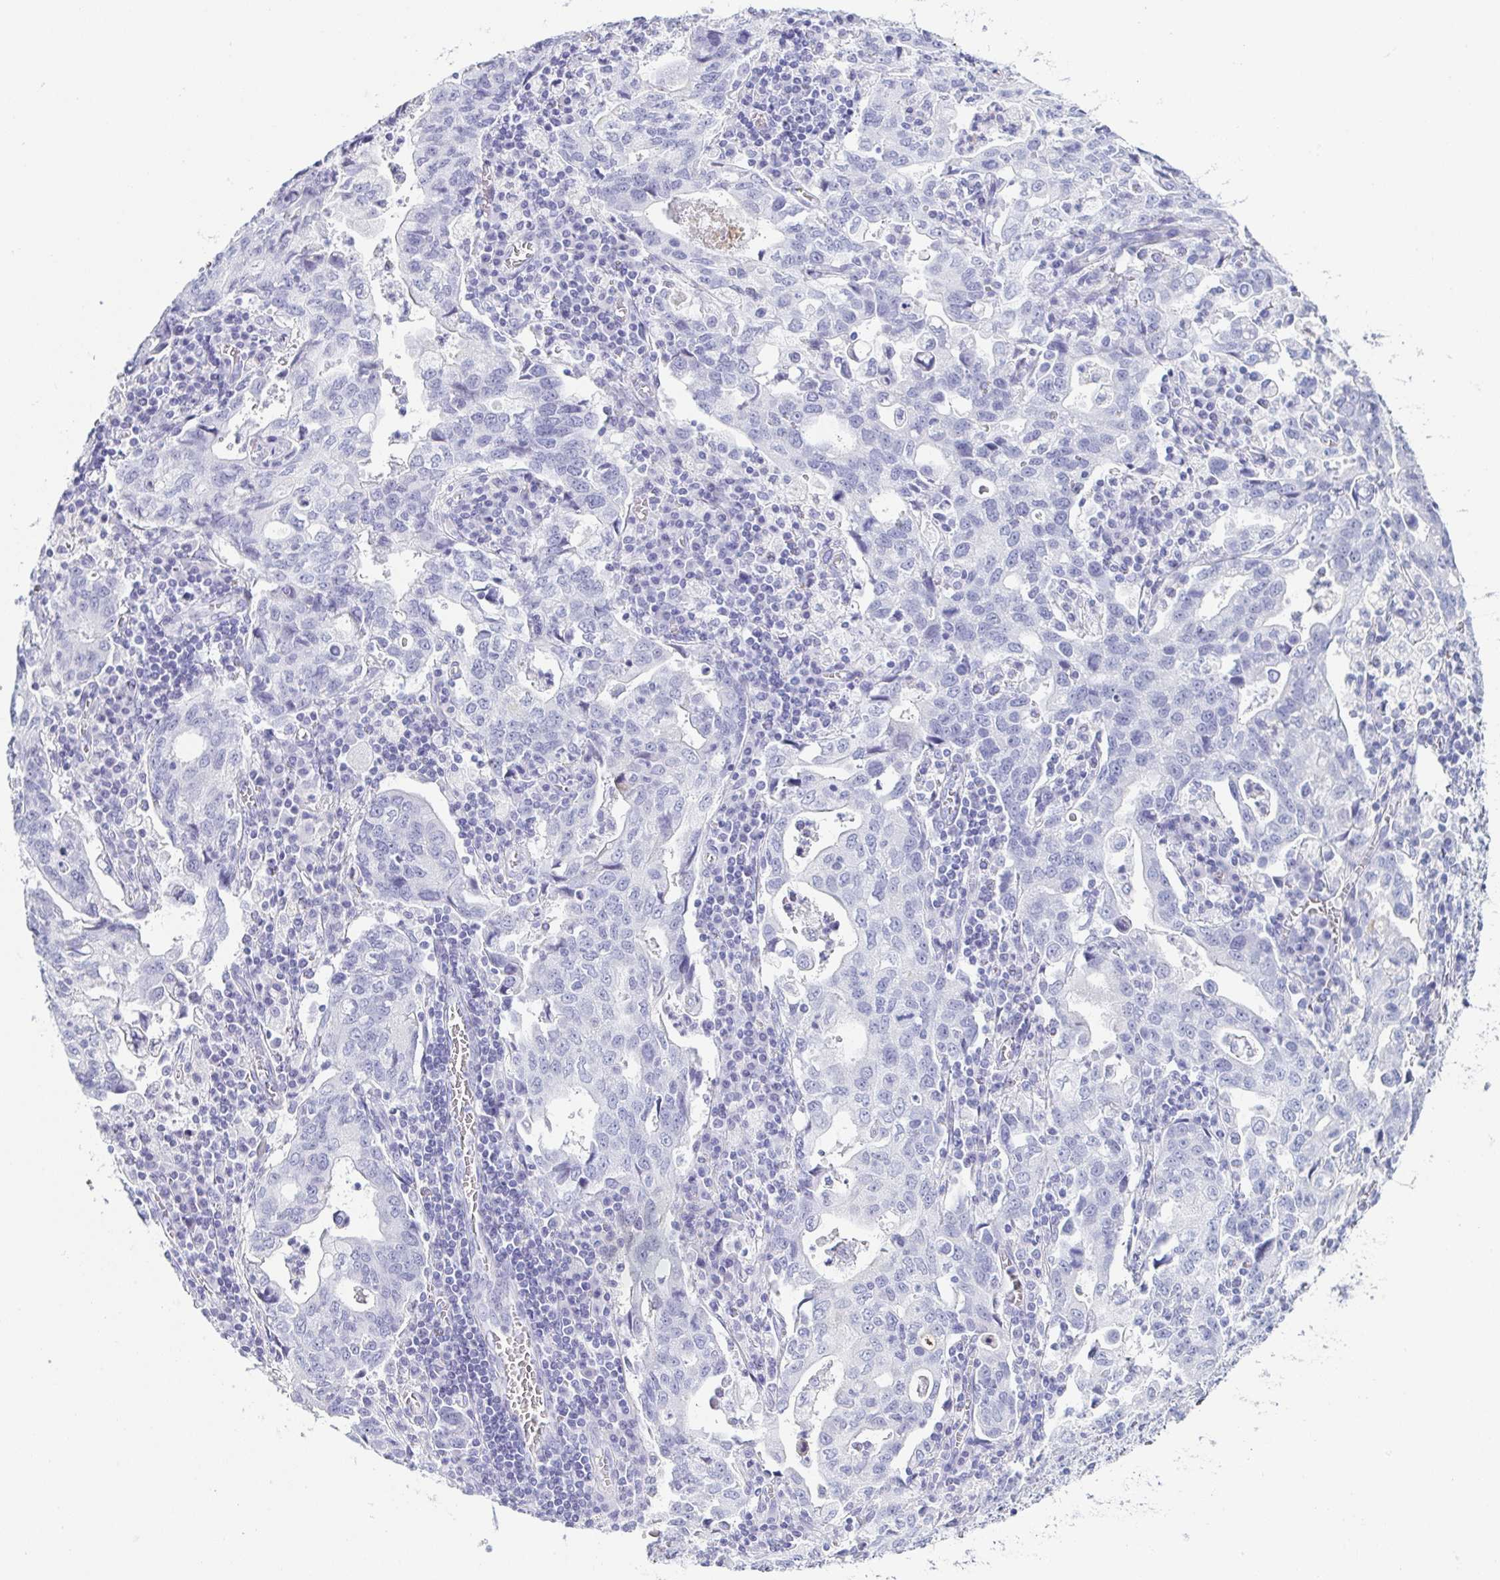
{"staining": {"intensity": "negative", "quantity": "none", "location": "none"}, "tissue": "stomach cancer", "cell_type": "Tumor cells", "image_type": "cancer", "snomed": [{"axis": "morphology", "description": "Adenocarcinoma, NOS"}, {"axis": "topography", "description": "Stomach, upper"}], "caption": "The IHC image has no significant positivity in tumor cells of stomach cancer tissue.", "gene": "ZG16B", "patient": {"sex": "male", "age": 85}}